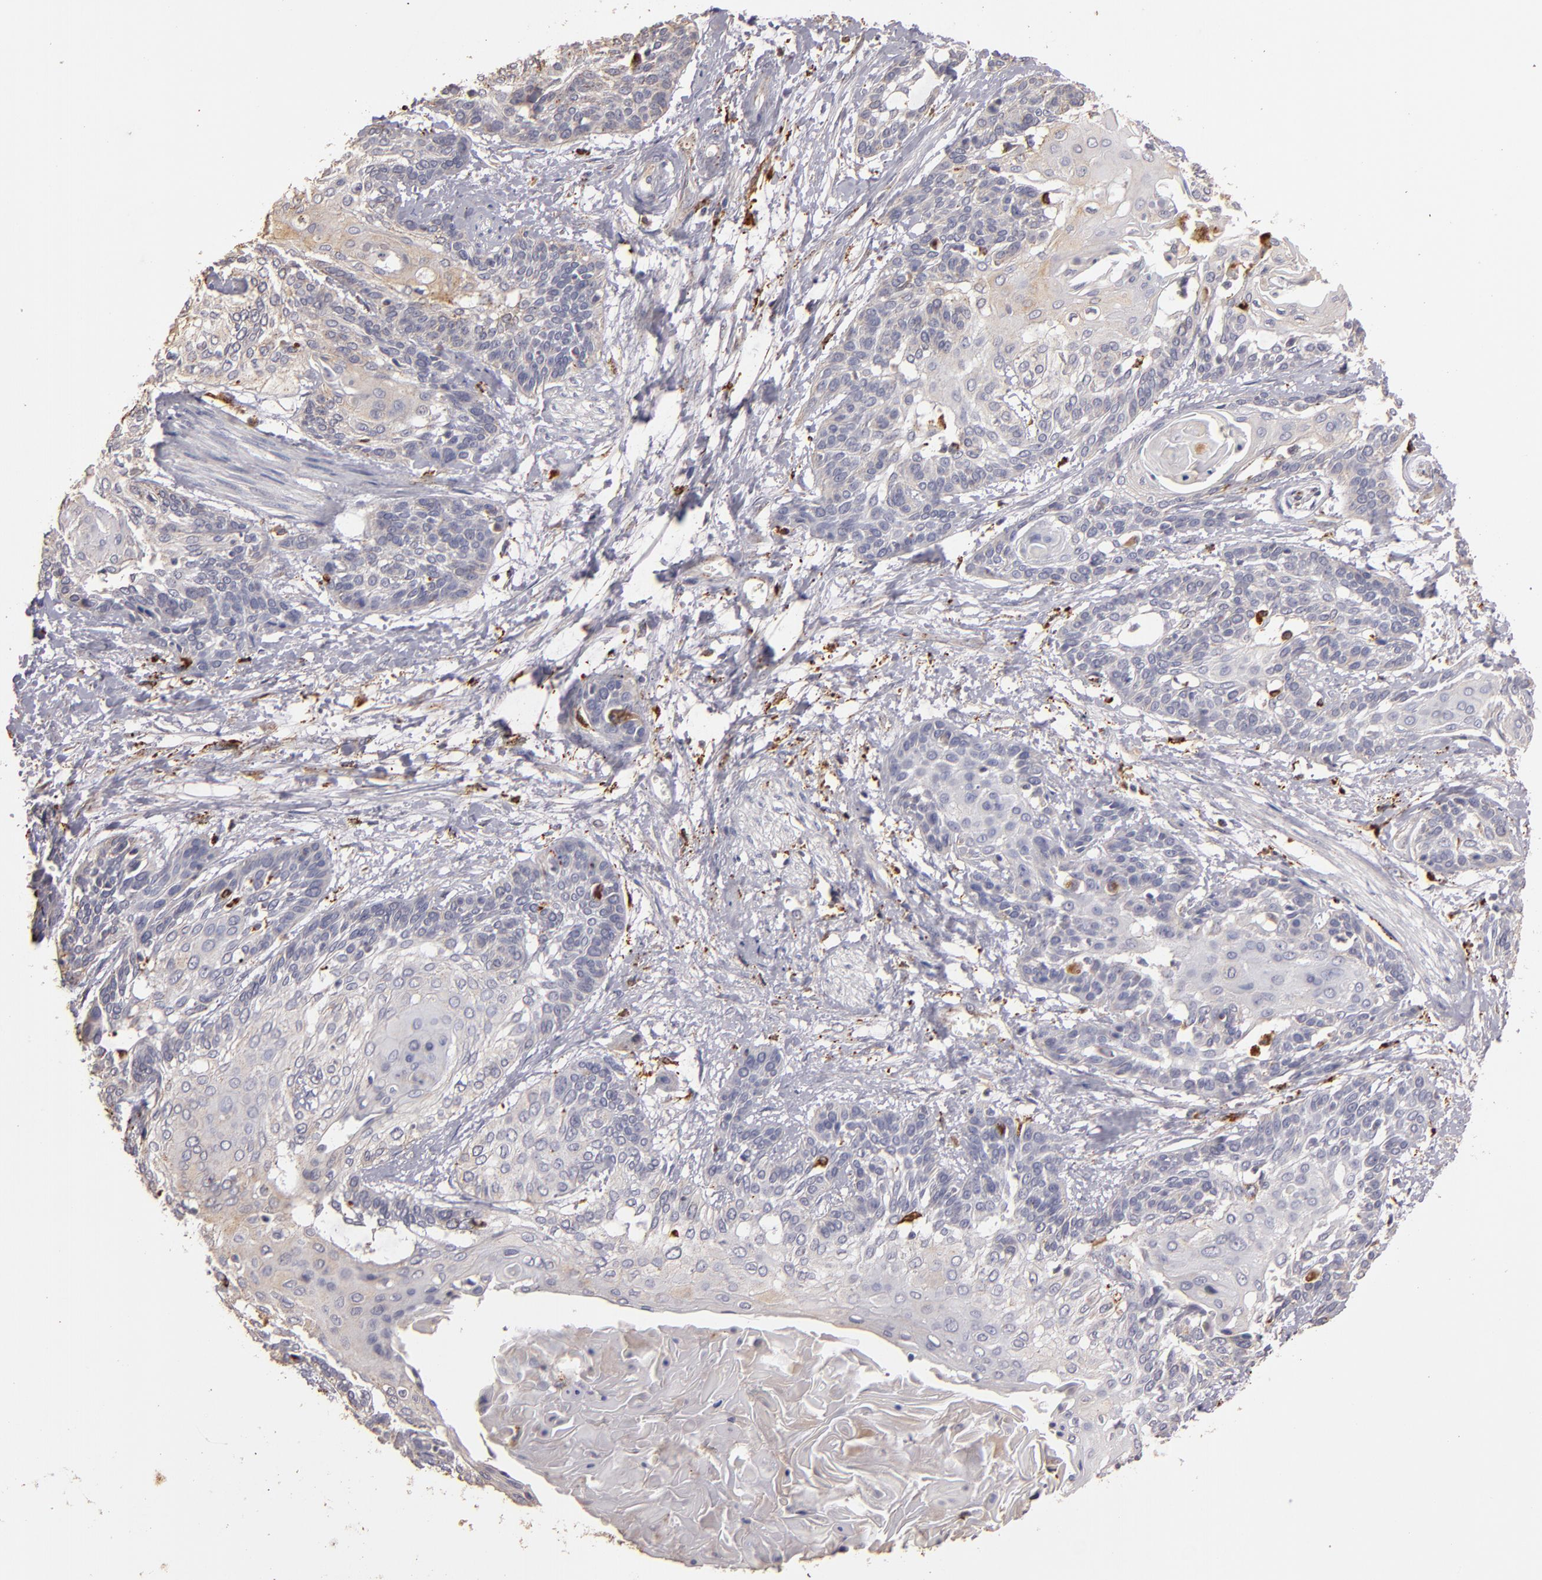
{"staining": {"intensity": "weak", "quantity": "<25%", "location": "cytoplasmic/membranous"}, "tissue": "cervical cancer", "cell_type": "Tumor cells", "image_type": "cancer", "snomed": [{"axis": "morphology", "description": "Squamous cell carcinoma, NOS"}, {"axis": "topography", "description": "Cervix"}], "caption": "Immunohistochemistry histopathology image of human cervical cancer (squamous cell carcinoma) stained for a protein (brown), which exhibits no expression in tumor cells. The staining is performed using DAB (3,3'-diaminobenzidine) brown chromogen with nuclei counter-stained in using hematoxylin.", "gene": "TRAF1", "patient": {"sex": "female", "age": 57}}